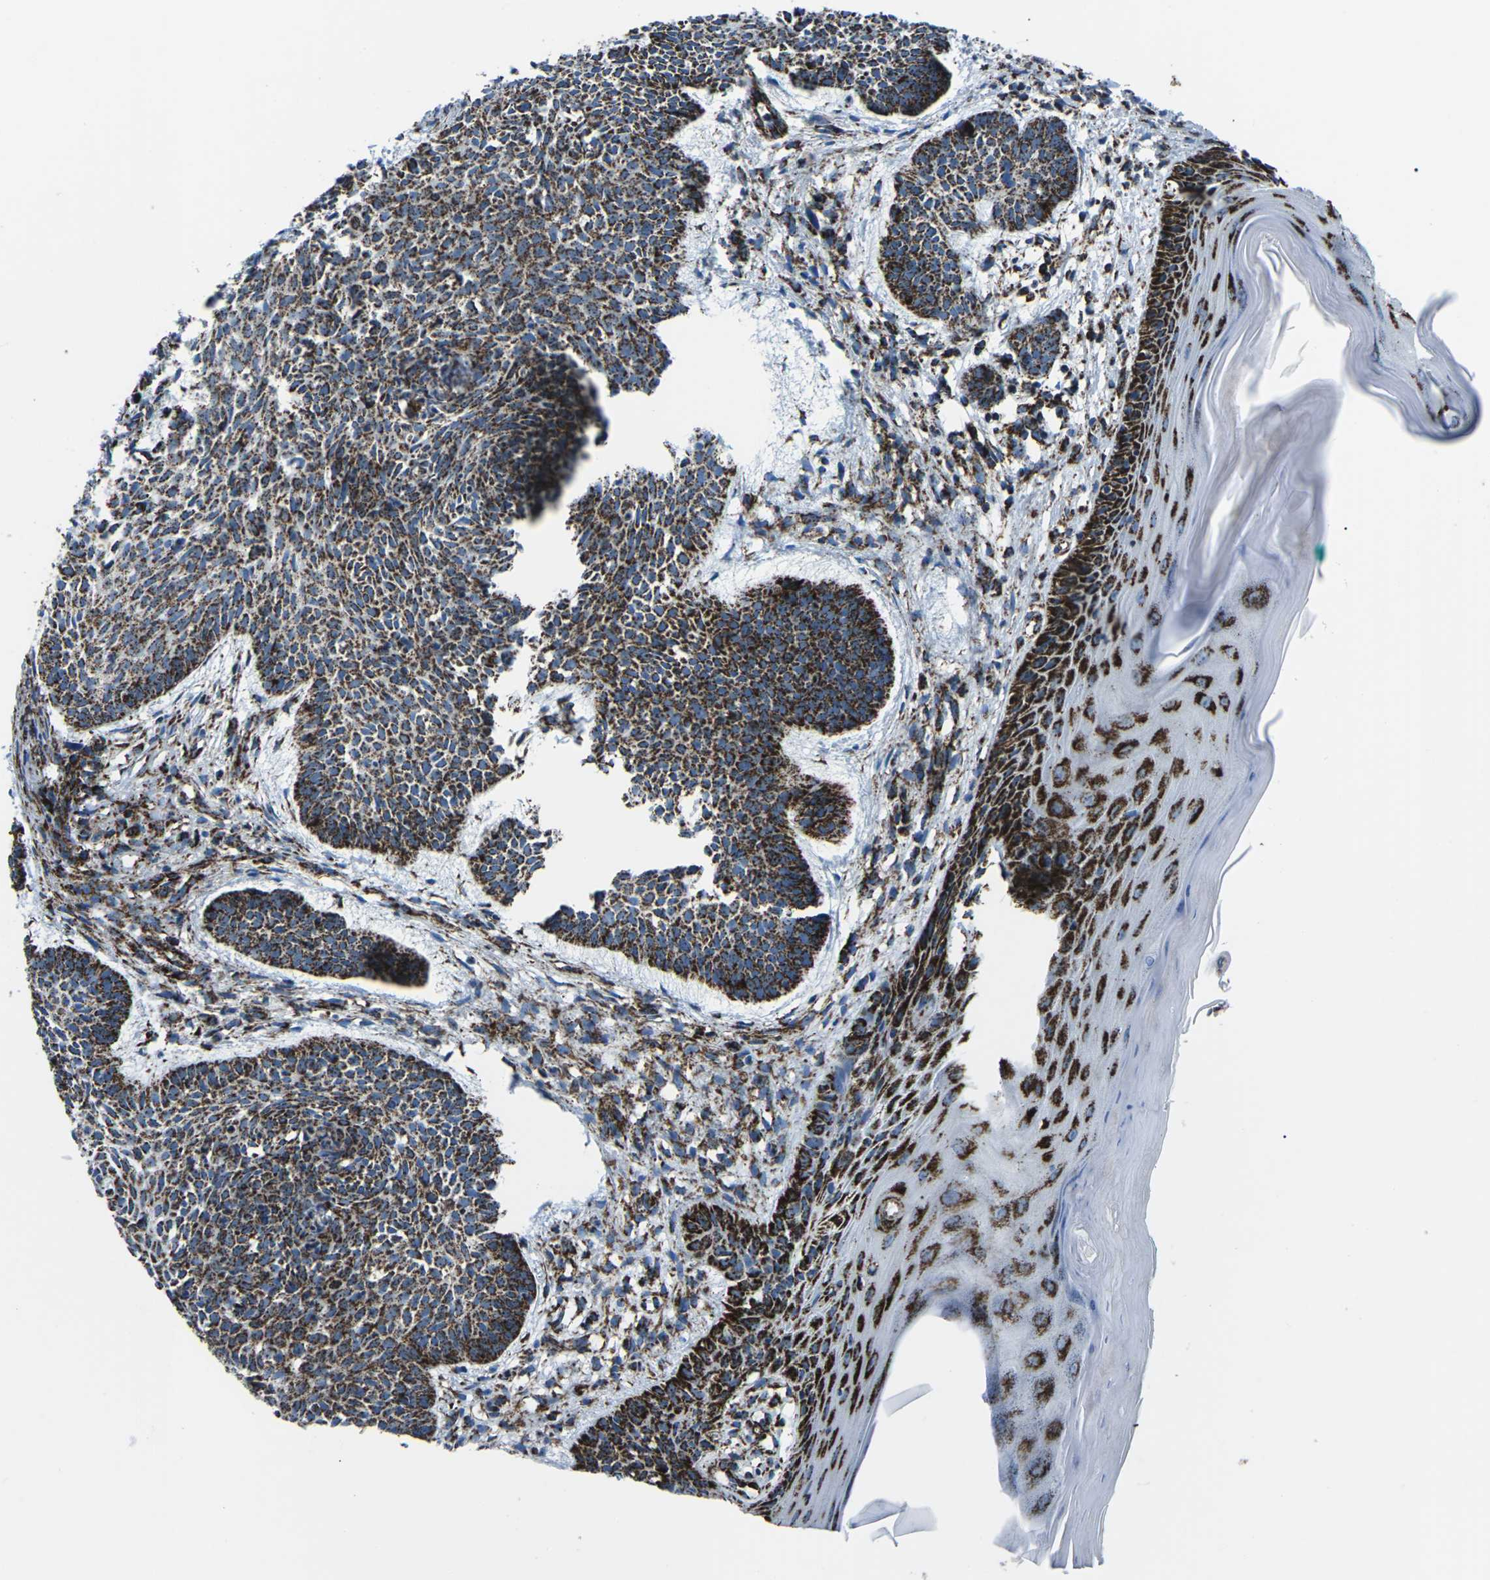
{"staining": {"intensity": "strong", "quantity": ">75%", "location": "cytoplasmic/membranous"}, "tissue": "skin cancer", "cell_type": "Tumor cells", "image_type": "cancer", "snomed": [{"axis": "morphology", "description": "Basal cell carcinoma"}, {"axis": "topography", "description": "Skin"}], "caption": "A brown stain shows strong cytoplasmic/membranous positivity of a protein in human skin cancer tumor cells. Immunohistochemistry stains the protein of interest in brown and the nuclei are stained blue.", "gene": "MT-CO2", "patient": {"sex": "male", "age": 60}}